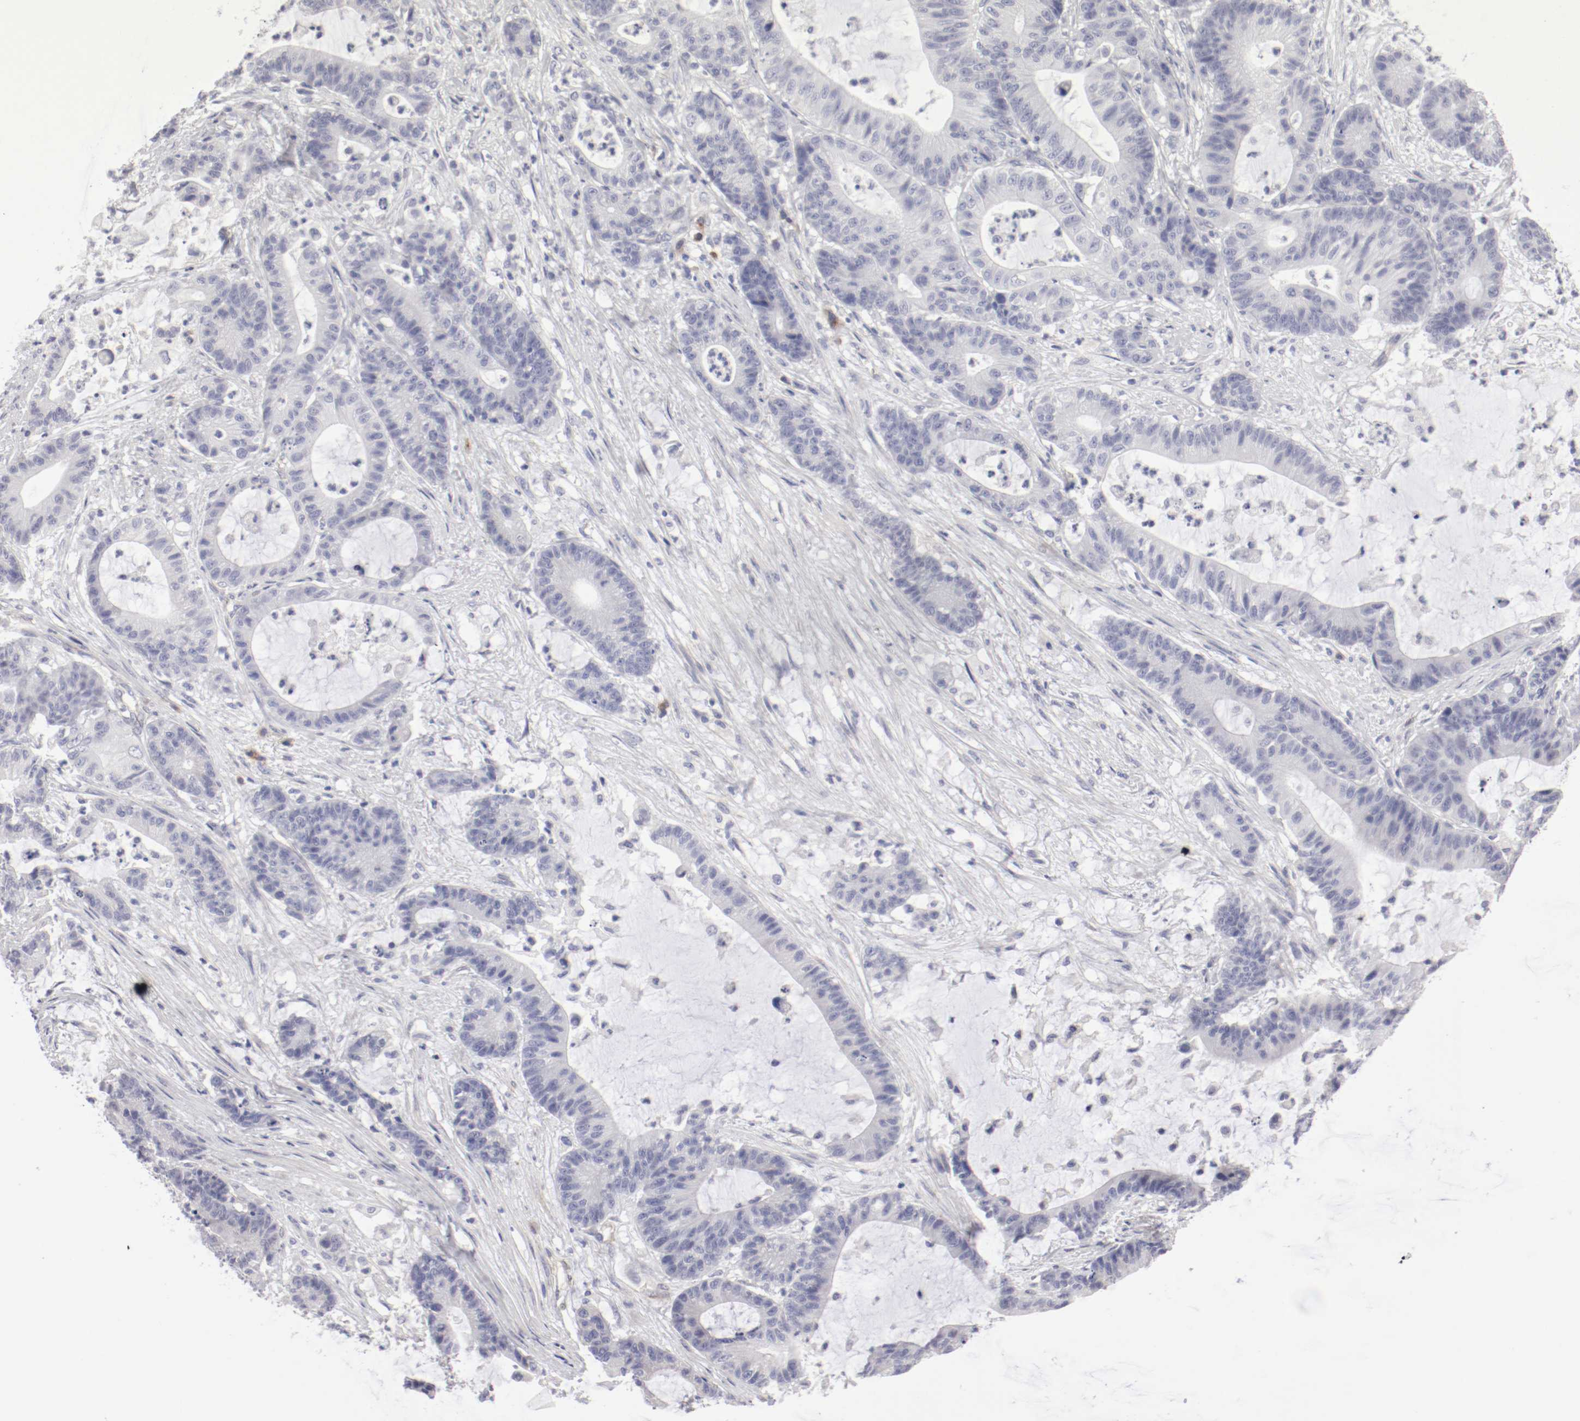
{"staining": {"intensity": "negative", "quantity": "none", "location": "none"}, "tissue": "colorectal cancer", "cell_type": "Tumor cells", "image_type": "cancer", "snomed": [{"axis": "morphology", "description": "Adenocarcinoma, NOS"}, {"axis": "topography", "description": "Colon"}], "caption": "This is an IHC micrograph of human colorectal cancer (adenocarcinoma). There is no positivity in tumor cells.", "gene": "LAX1", "patient": {"sex": "female", "age": 84}}